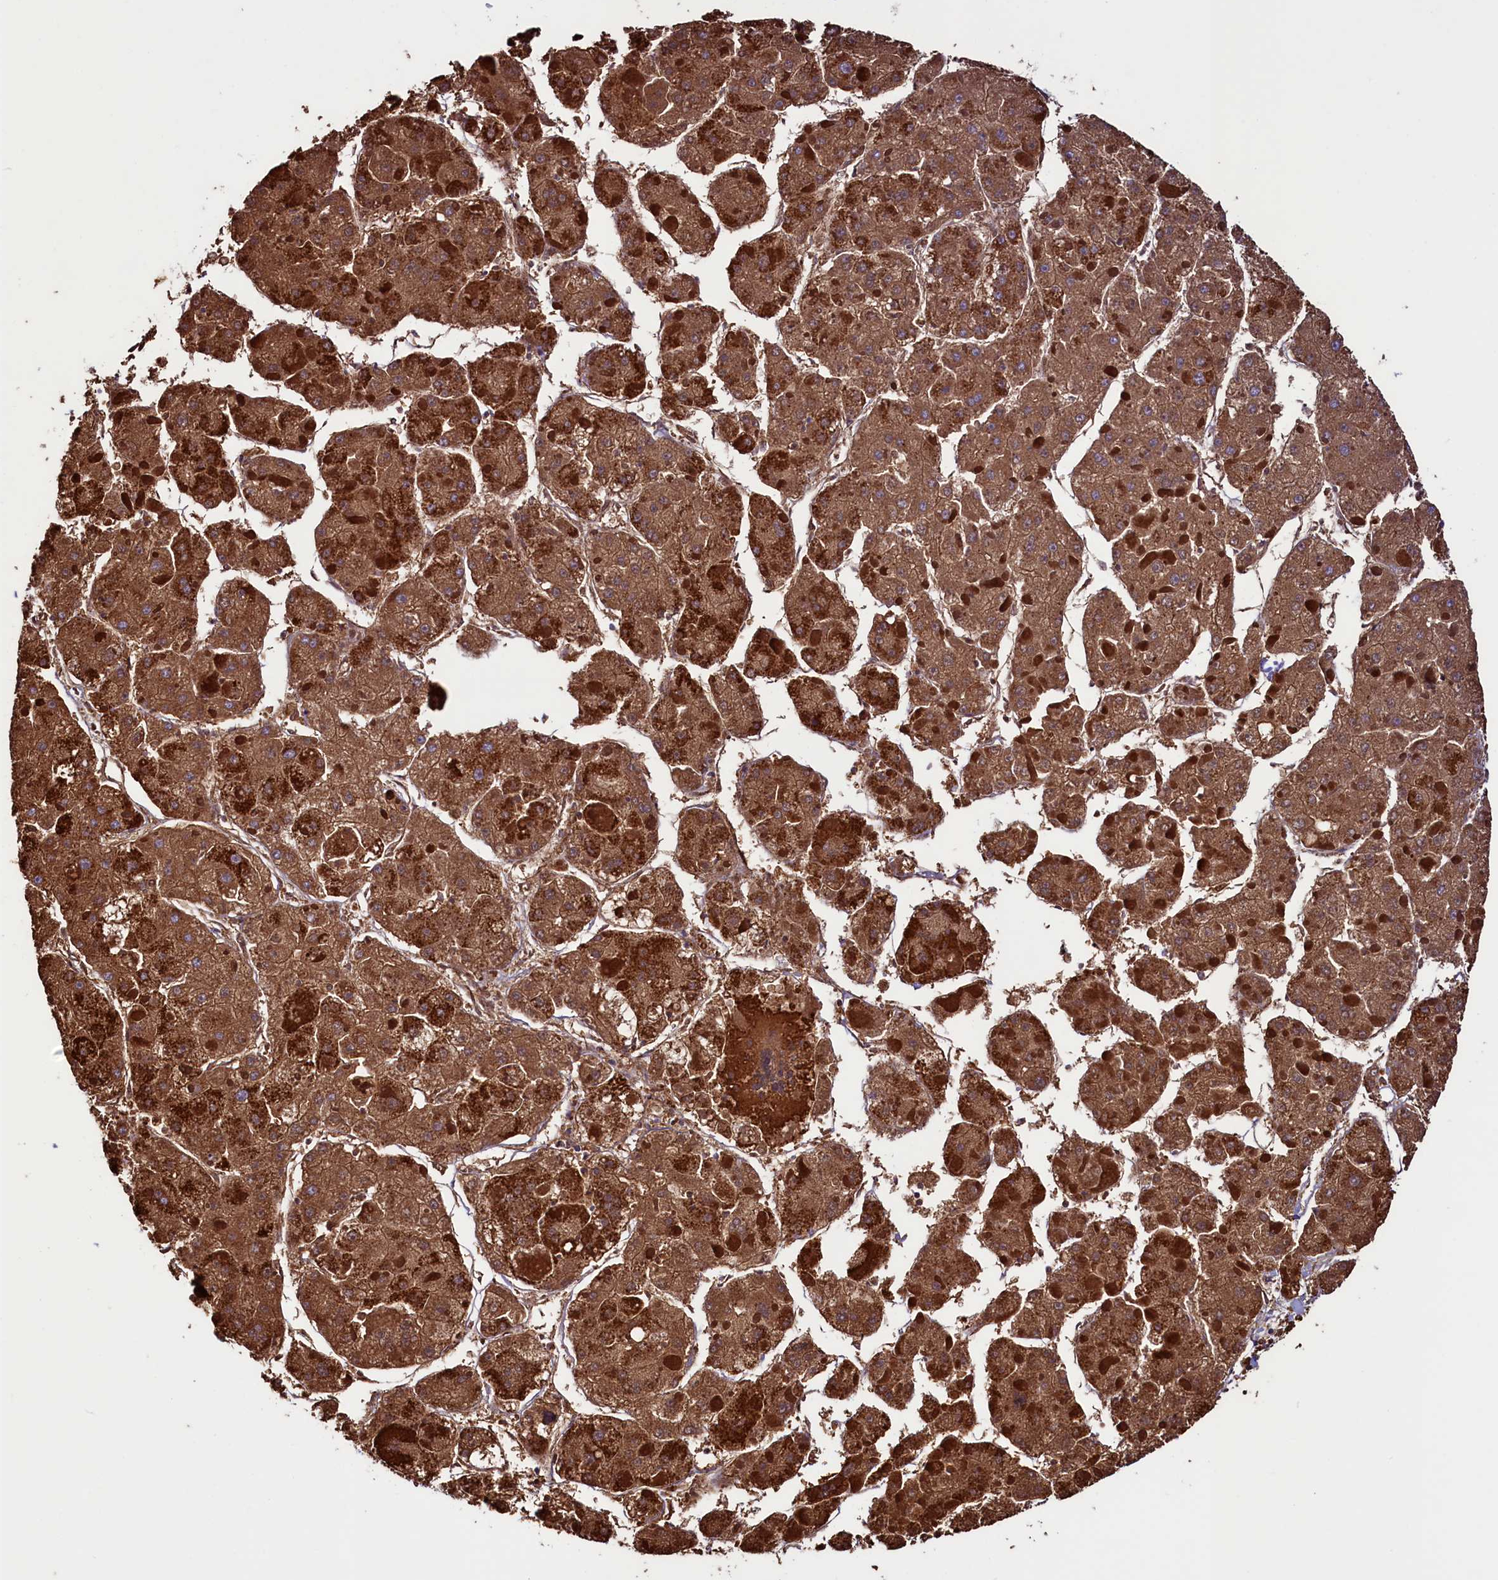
{"staining": {"intensity": "strong", "quantity": ">75%", "location": "cytoplasmic/membranous"}, "tissue": "liver cancer", "cell_type": "Tumor cells", "image_type": "cancer", "snomed": [{"axis": "morphology", "description": "Carcinoma, Hepatocellular, NOS"}, {"axis": "topography", "description": "Liver"}], "caption": "Strong cytoplasmic/membranous positivity for a protein is present in approximately >75% of tumor cells of hepatocellular carcinoma (liver) using immunohistochemistry.", "gene": "STARD5", "patient": {"sex": "female", "age": 73}}